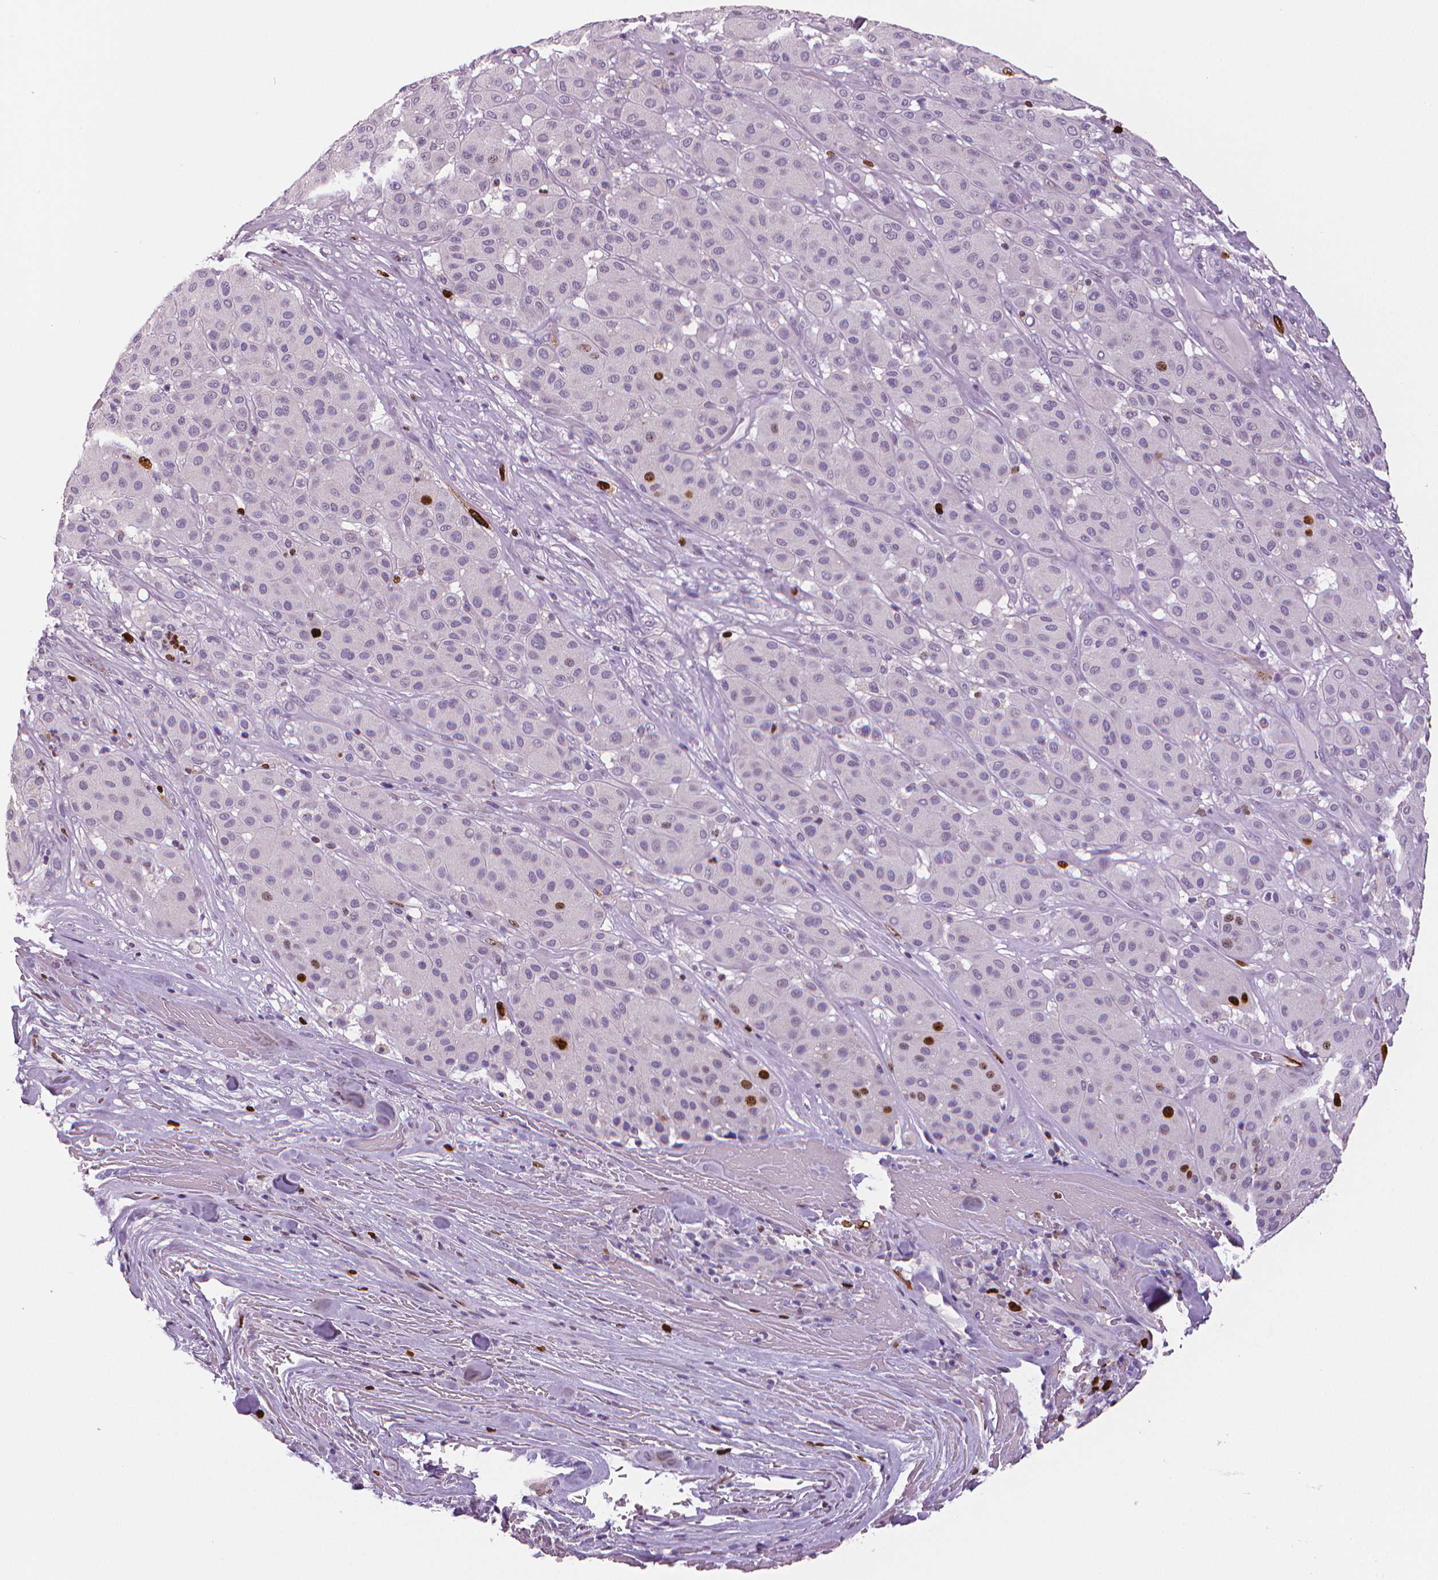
{"staining": {"intensity": "strong", "quantity": "<25%", "location": "nuclear"}, "tissue": "melanoma", "cell_type": "Tumor cells", "image_type": "cancer", "snomed": [{"axis": "morphology", "description": "Malignant melanoma, Metastatic site"}, {"axis": "topography", "description": "Smooth muscle"}], "caption": "A high-resolution histopathology image shows immunohistochemistry (IHC) staining of malignant melanoma (metastatic site), which shows strong nuclear expression in about <25% of tumor cells.", "gene": "MKI67", "patient": {"sex": "male", "age": 41}}